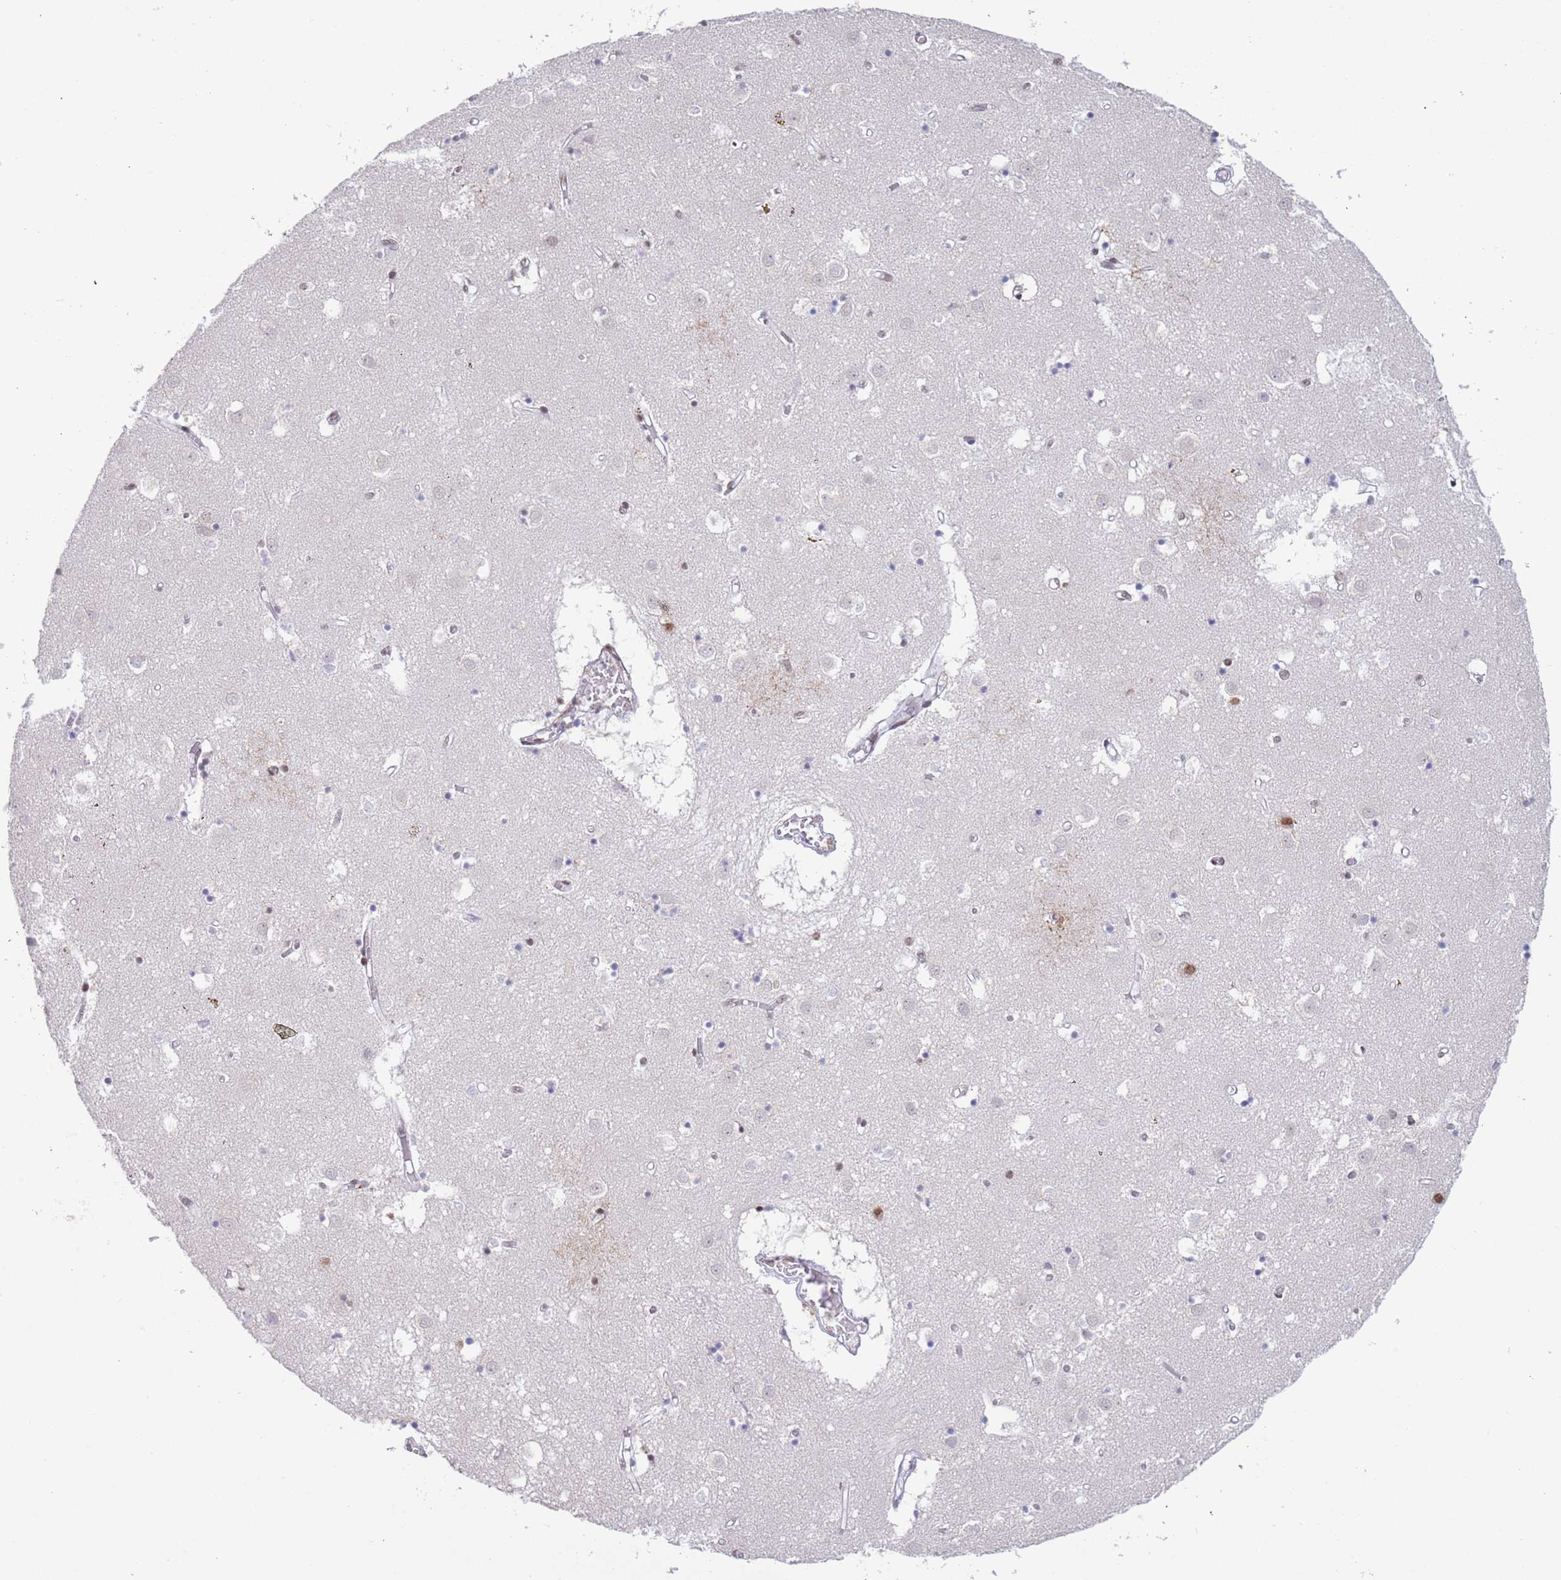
{"staining": {"intensity": "moderate", "quantity": "<25%", "location": "nuclear"}, "tissue": "caudate", "cell_type": "Glial cells", "image_type": "normal", "snomed": [{"axis": "morphology", "description": "Normal tissue, NOS"}, {"axis": "topography", "description": "Lateral ventricle wall"}], "caption": "Immunohistochemistry (IHC) (DAB (3,3'-diaminobenzidine)) staining of unremarkable human caudate demonstrates moderate nuclear protein staining in approximately <25% of glial cells.", "gene": "ZNF382", "patient": {"sex": "male", "age": 70}}